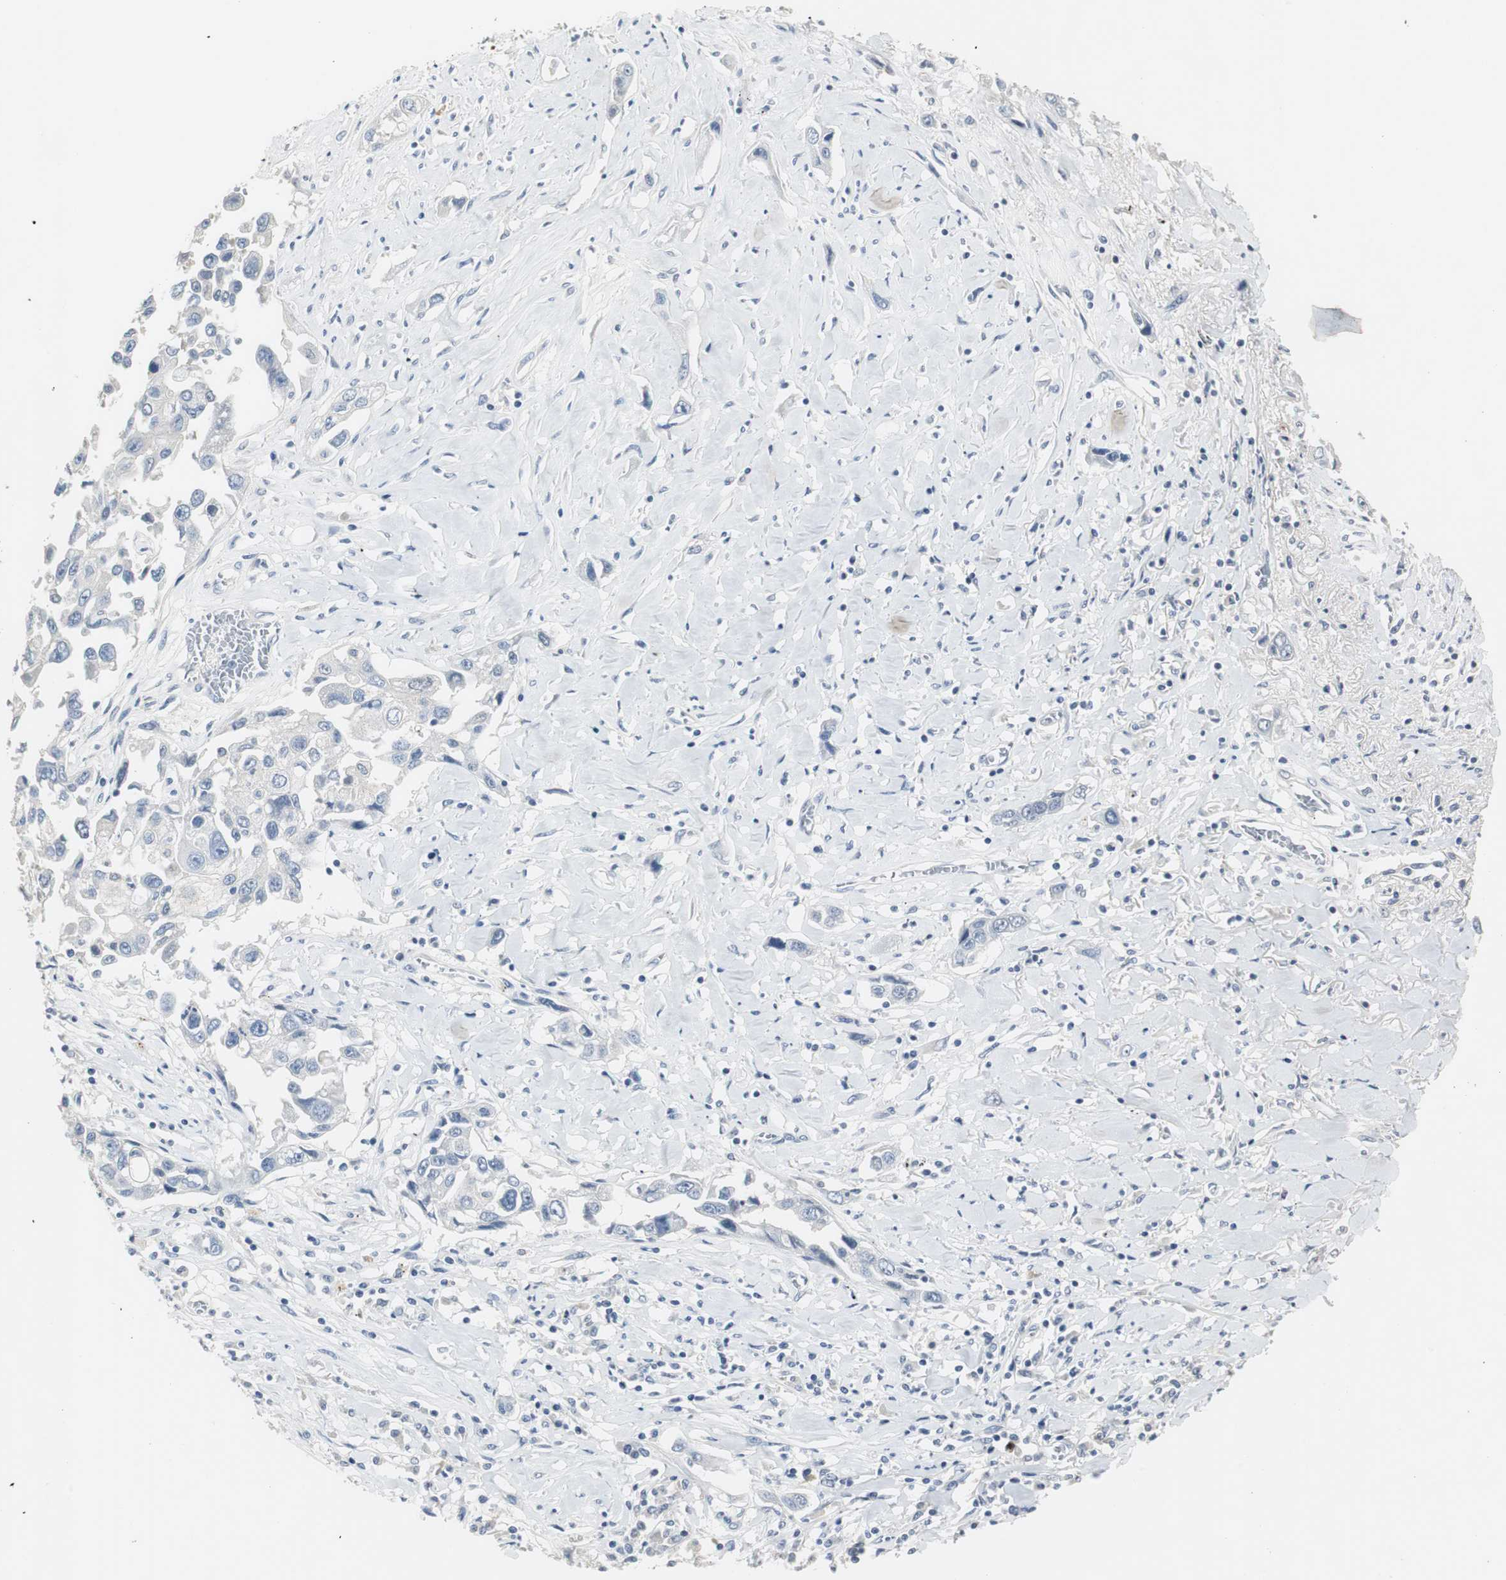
{"staining": {"intensity": "negative", "quantity": "none", "location": "none"}, "tissue": "lung cancer", "cell_type": "Tumor cells", "image_type": "cancer", "snomed": [{"axis": "morphology", "description": "Squamous cell carcinoma, NOS"}, {"axis": "topography", "description": "Lung"}], "caption": "Protein analysis of lung cancer (squamous cell carcinoma) demonstrates no significant staining in tumor cells.", "gene": "LRP2", "patient": {"sex": "male", "age": 71}}